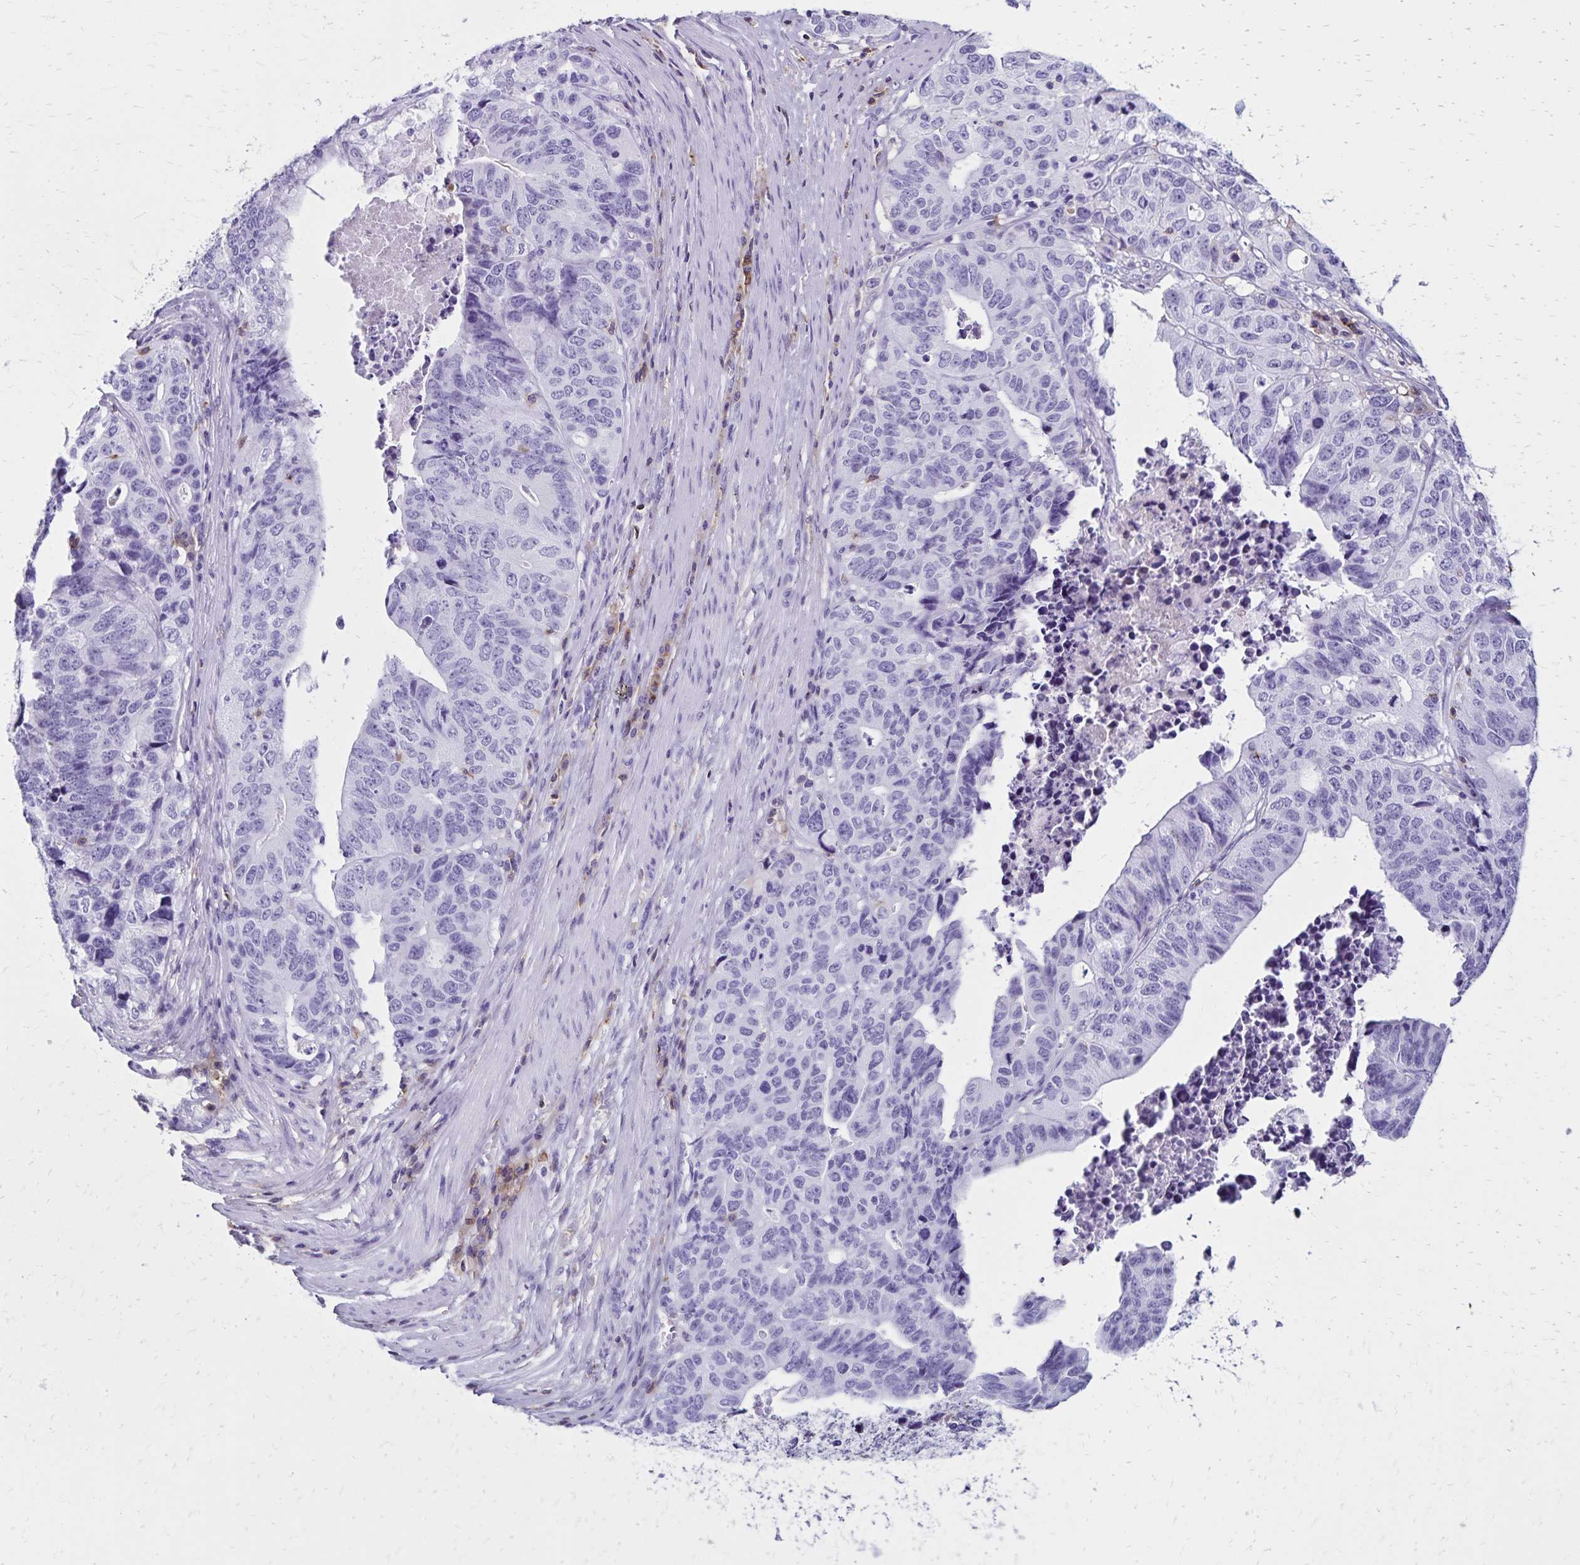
{"staining": {"intensity": "negative", "quantity": "none", "location": "none"}, "tissue": "stomach cancer", "cell_type": "Tumor cells", "image_type": "cancer", "snomed": [{"axis": "morphology", "description": "Adenocarcinoma, NOS"}, {"axis": "topography", "description": "Stomach, upper"}], "caption": "This is a histopathology image of IHC staining of stomach cancer (adenocarcinoma), which shows no staining in tumor cells.", "gene": "CD27", "patient": {"sex": "female", "age": 67}}